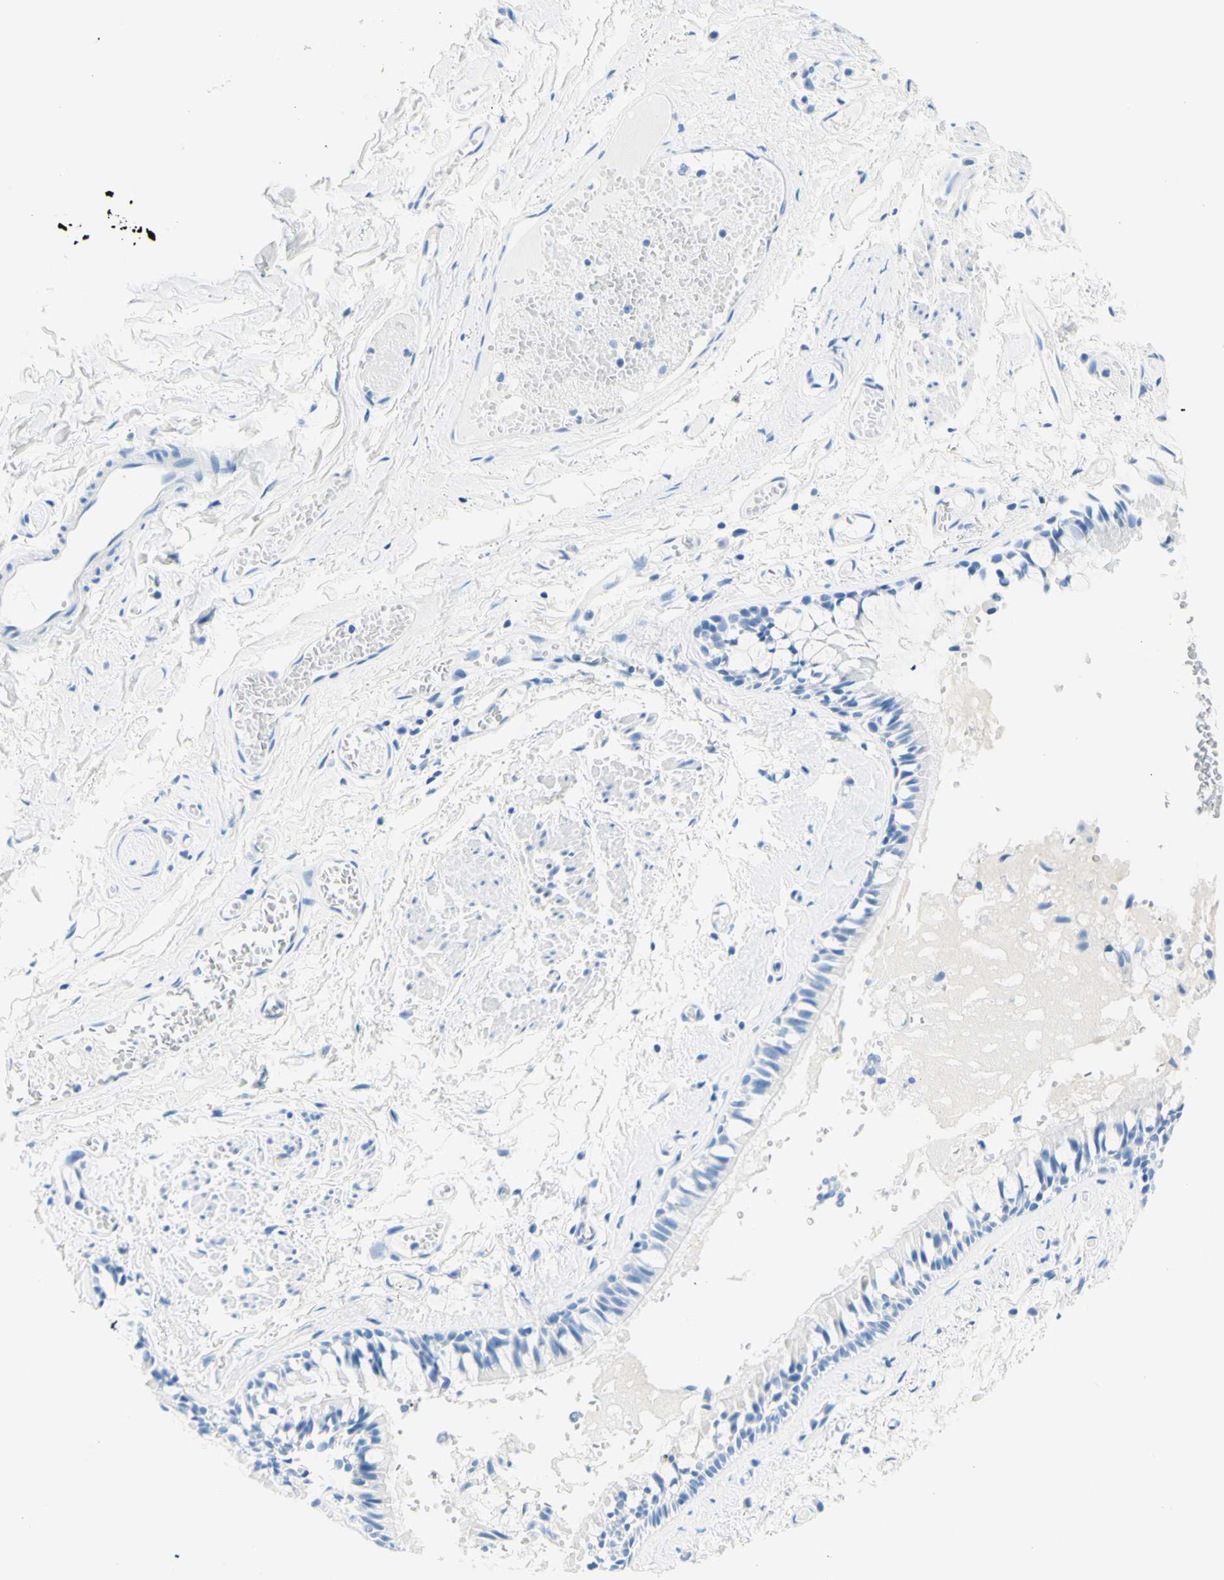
{"staining": {"intensity": "weak", "quantity": "<25%", "location": "cytoplasmic/membranous"}, "tissue": "bronchus", "cell_type": "Respiratory epithelial cells", "image_type": "normal", "snomed": [{"axis": "morphology", "description": "Normal tissue, NOS"}, {"axis": "morphology", "description": "Inflammation, NOS"}, {"axis": "topography", "description": "Cartilage tissue"}, {"axis": "topography", "description": "Lung"}], "caption": "An immunohistochemistry photomicrograph of benign bronchus is shown. There is no staining in respiratory epithelial cells of bronchus. Brightfield microscopy of IHC stained with DAB (3,3'-diaminobenzidine) (brown) and hematoxylin (blue), captured at high magnification.", "gene": "MYH2", "patient": {"sex": "male", "age": 71}}